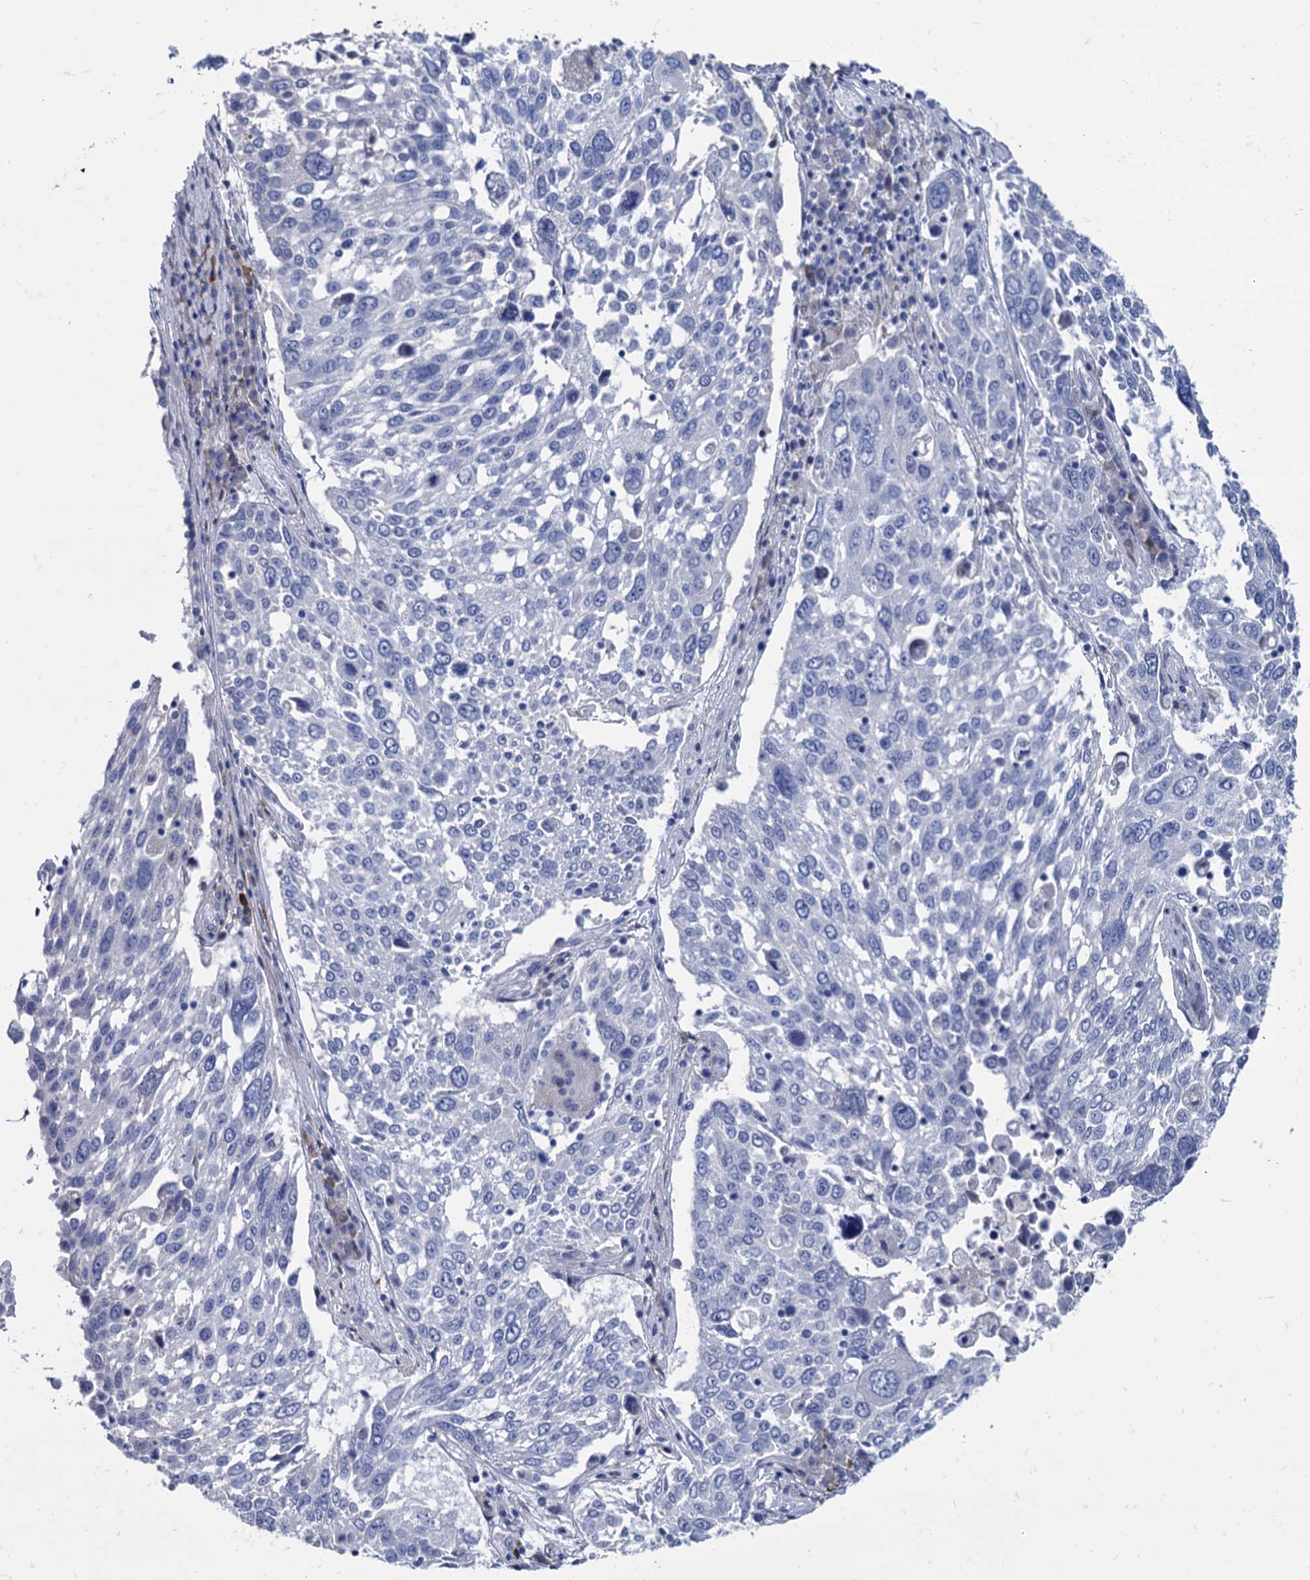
{"staining": {"intensity": "negative", "quantity": "none", "location": "none"}, "tissue": "lung cancer", "cell_type": "Tumor cells", "image_type": "cancer", "snomed": [{"axis": "morphology", "description": "Squamous cell carcinoma, NOS"}, {"axis": "topography", "description": "Lung"}], "caption": "High power microscopy micrograph of an immunohistochemistry image of lung cancer (squamous cell carcinoma), revealing no significant expression in tumor cells.", "gene": "FOXR2", "patient": {"sex": "male", "age": 65}}